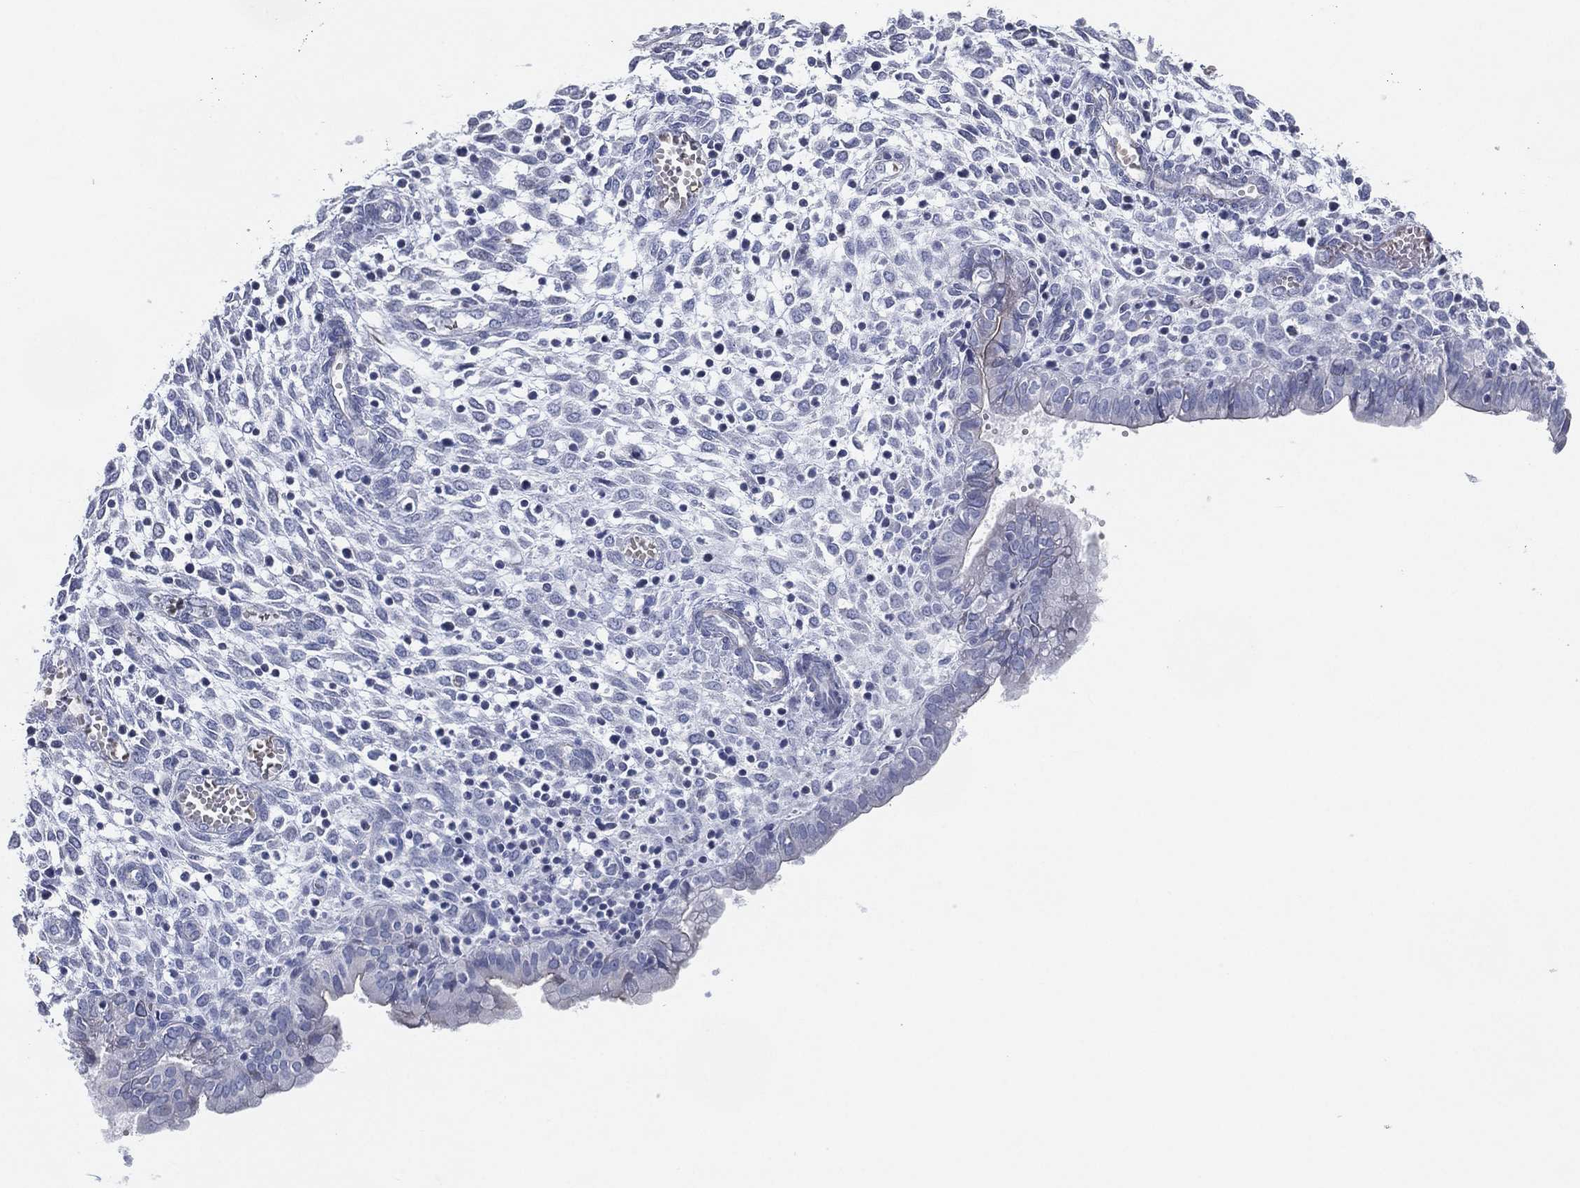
{"staining": {"intensity": "negative", "quantity": "none", "location": "none"}, "tissue": "endometrium", "cell_type": "Cells in endometrial stroma", "image_type": "normal", "snomed": [{"axis": "morphology", "description": "Normal tissue, NOS"}, {"axis": "topography", "description": "Endometrium"}], "caption": "DAB (3,3'-diaminobenzidine) immunohistochemical staining of normal endometrium reveals no significant expression in cells in endometrial stroma.", "gene": "CFTR", "patient": {"sex": "female", "age": 43}}